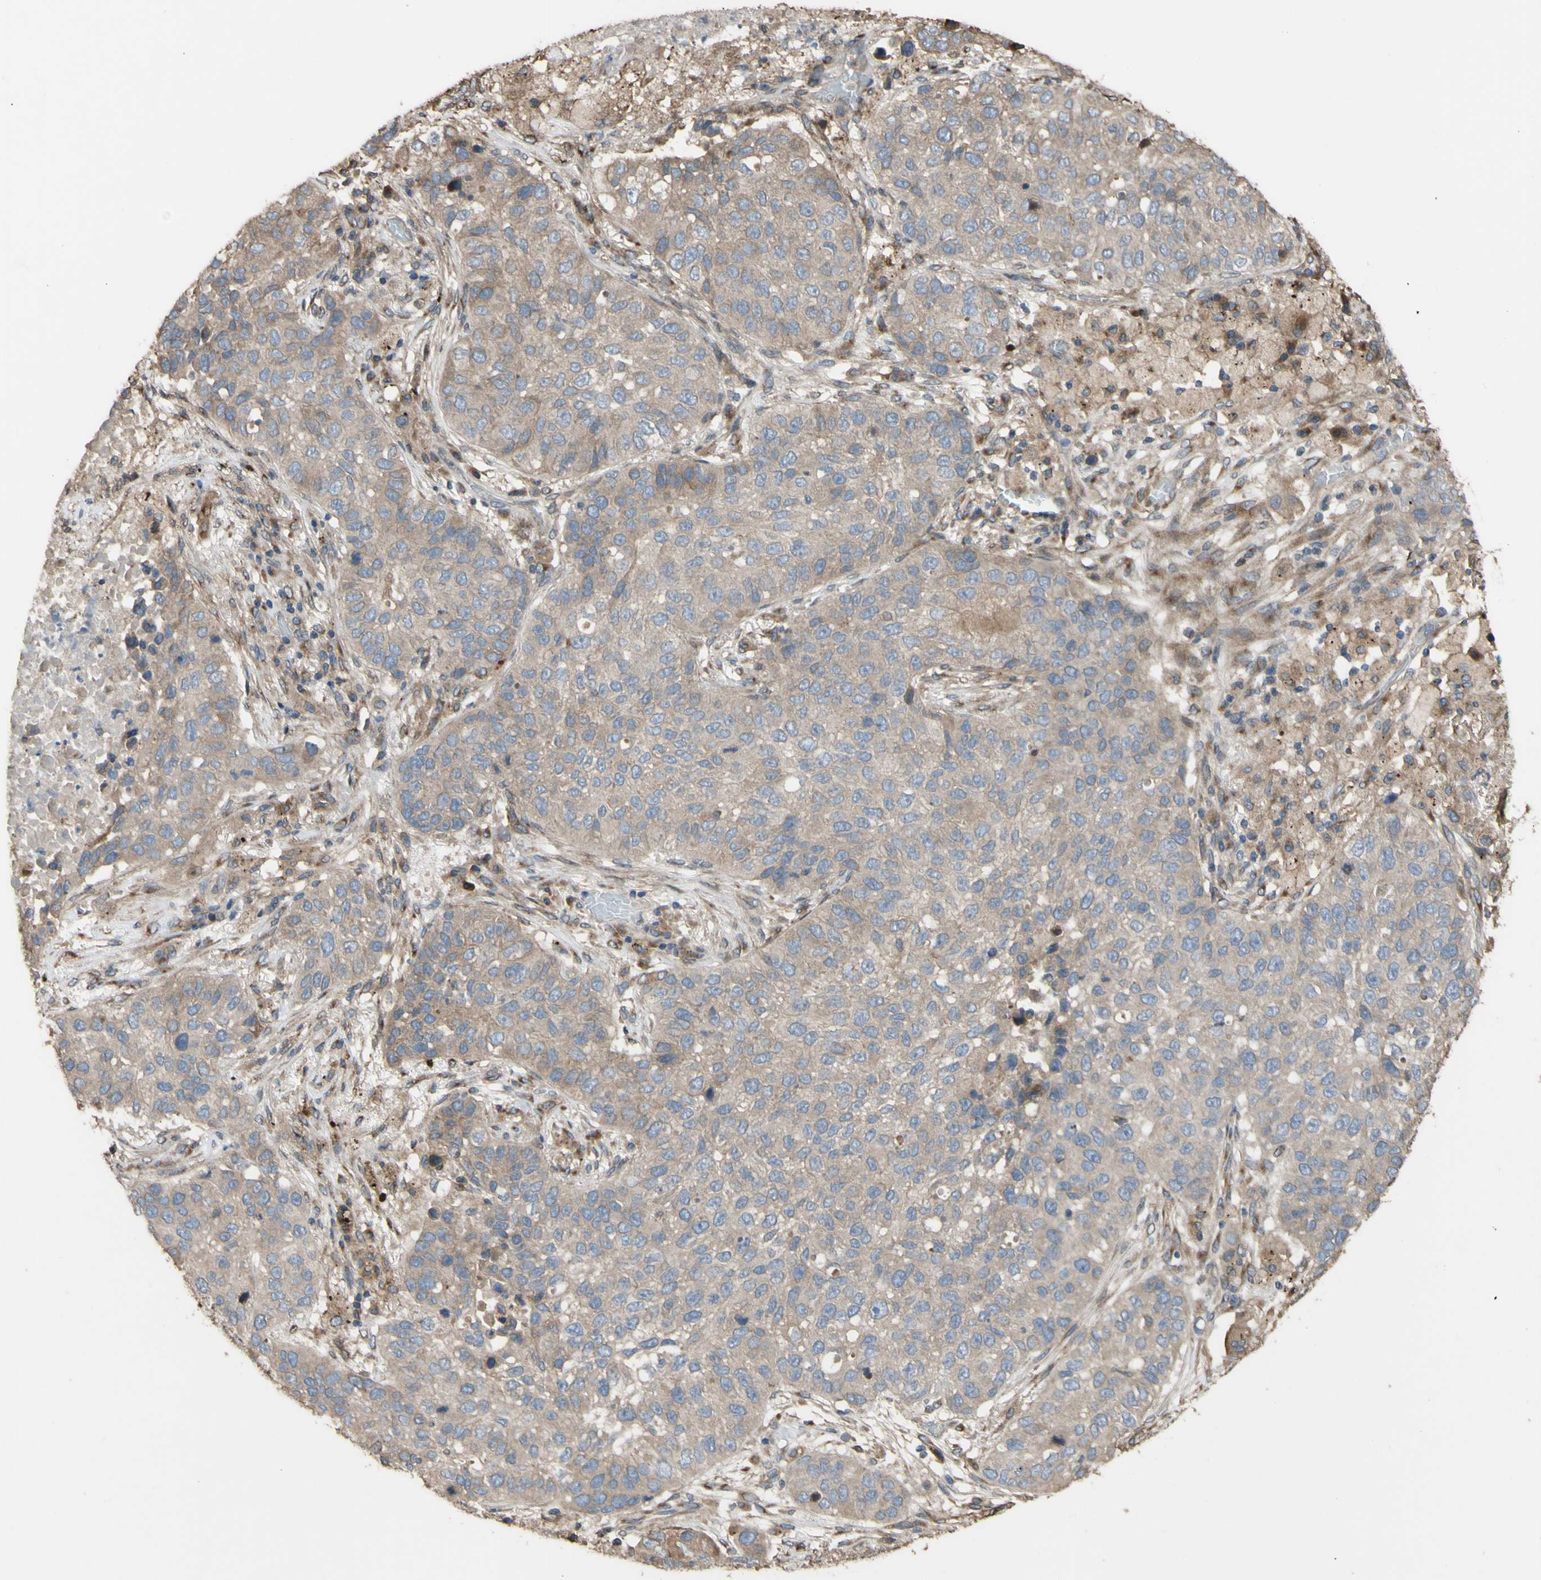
{"staining": {"intensity": "weak", "quantity": ">75%", "location": "cytoplasmic/membranous"}, "tissue": "lung cancer", "cell_type": "Tumor cells", "image_type": "cancer", "snomed": [{"axis": "morphology", "description": "Squamous cell carcinoma, NOS"}, {"axis": "topography", "description": "Lung"}], "caption": "Lung squamous cell carcinoma stained for a protein displays weak cytoplasmic/membranous positivity in tumor cells. (IHC, brightfield microscopy, high magnification).", "gene": "NECTIN3", "patient": {"sex": "male", "age": 57}}